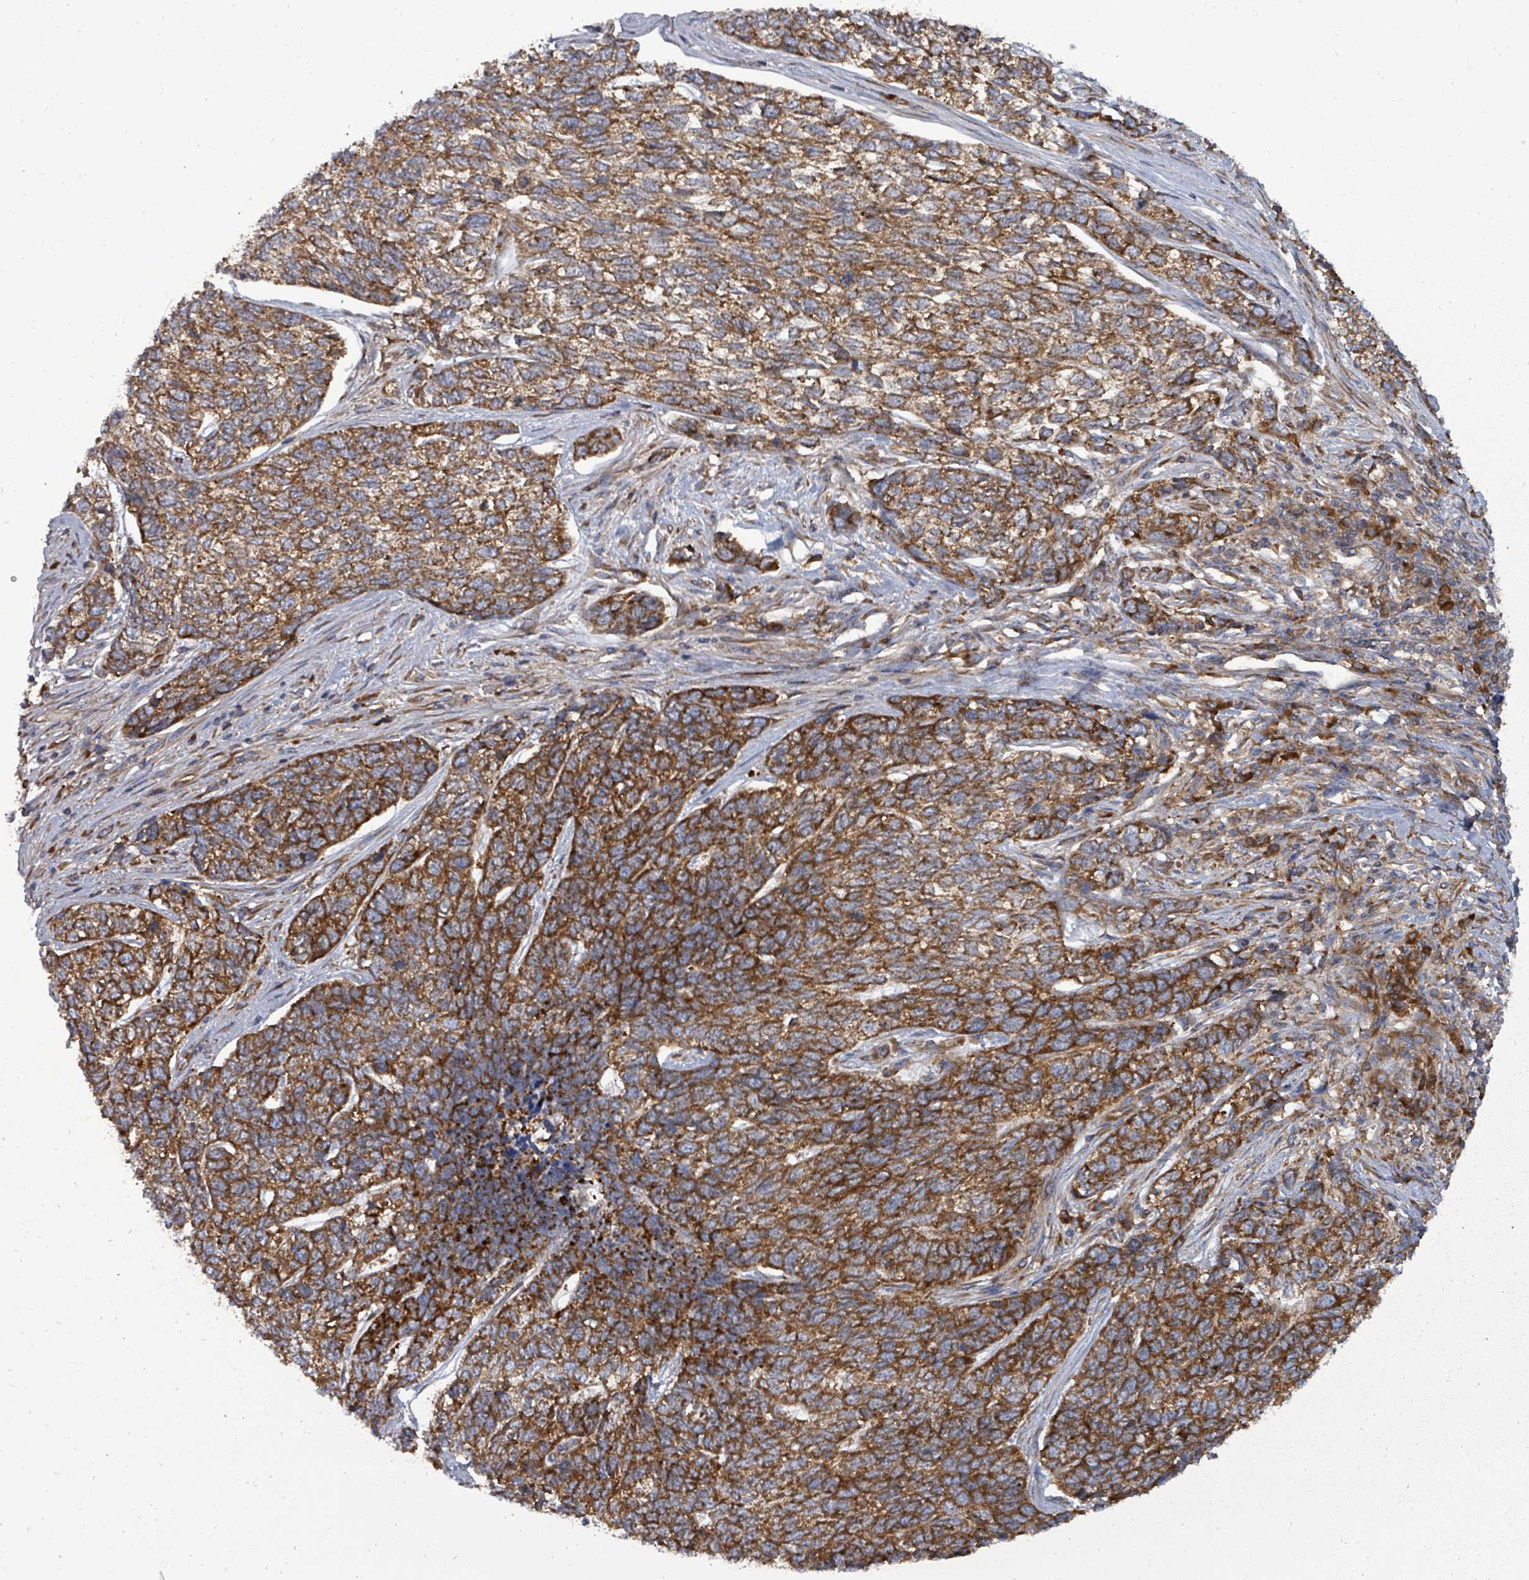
{"staining": {"intensity": "strong", "quantity": ">75%", "location": "cytoplasmic/membranous"}, "tissue": "skin cancer", "cell_type": "Tumor cells", "image_type": "cancer", "snomed": [{"axis": "morphology", "description": "Basal cell carcinoma"}, {"axis": "topography", "description": "Skin"}], "caption": "Skin cancer was stained to show a protein in brown. There is high levels of strong cytoplasmic/membranous staining in about >75% of tumor cells. The staining is performed using DAB brown chromogen to label protein expression. The nuclei are counter-stained blue using hematoxylin.", "gene": "EIF3C", "patient": {"sex": "female", "age": 65}}